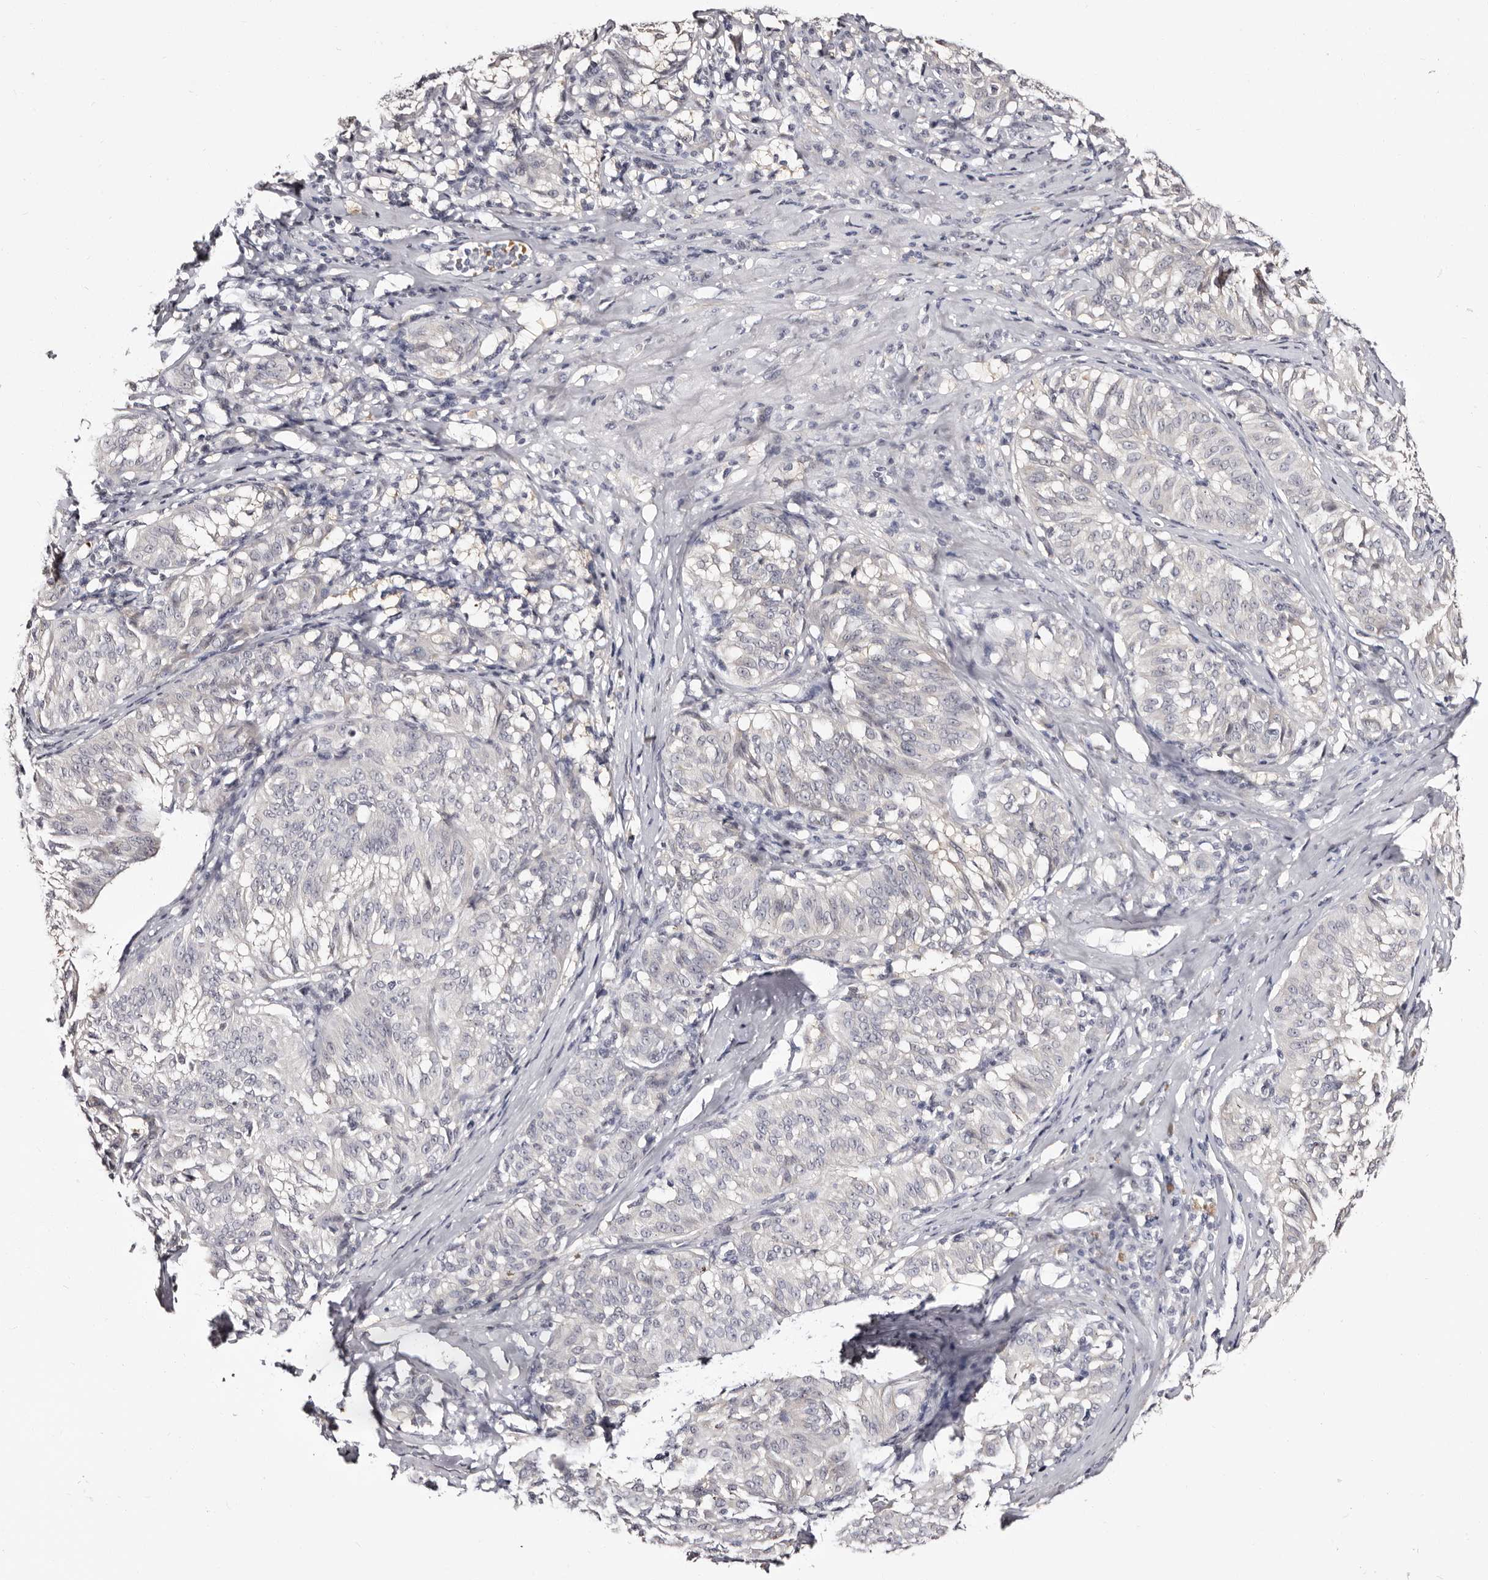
{"staining": {"intensity": "negative", "quantity": "none", "location": "none"}, "tissue": "melanoma", "cell_type": "Tumor cells", "image_type": "cancer", "snomed": [{"axis": "morphology", "description": "Malignant melanoma, NOS"}, {"axis": "topography", "description": "Skin"}], "caption": "IHC photomicrograph of neoplastic tissue: human malignant melanoma stained with DAB reveals no significant protein positivity in tumor cells. (IHC, brightfield microscopy, high magnification).", "gene": "BPGM", "patient": {"sex": "female", "age": 72}}